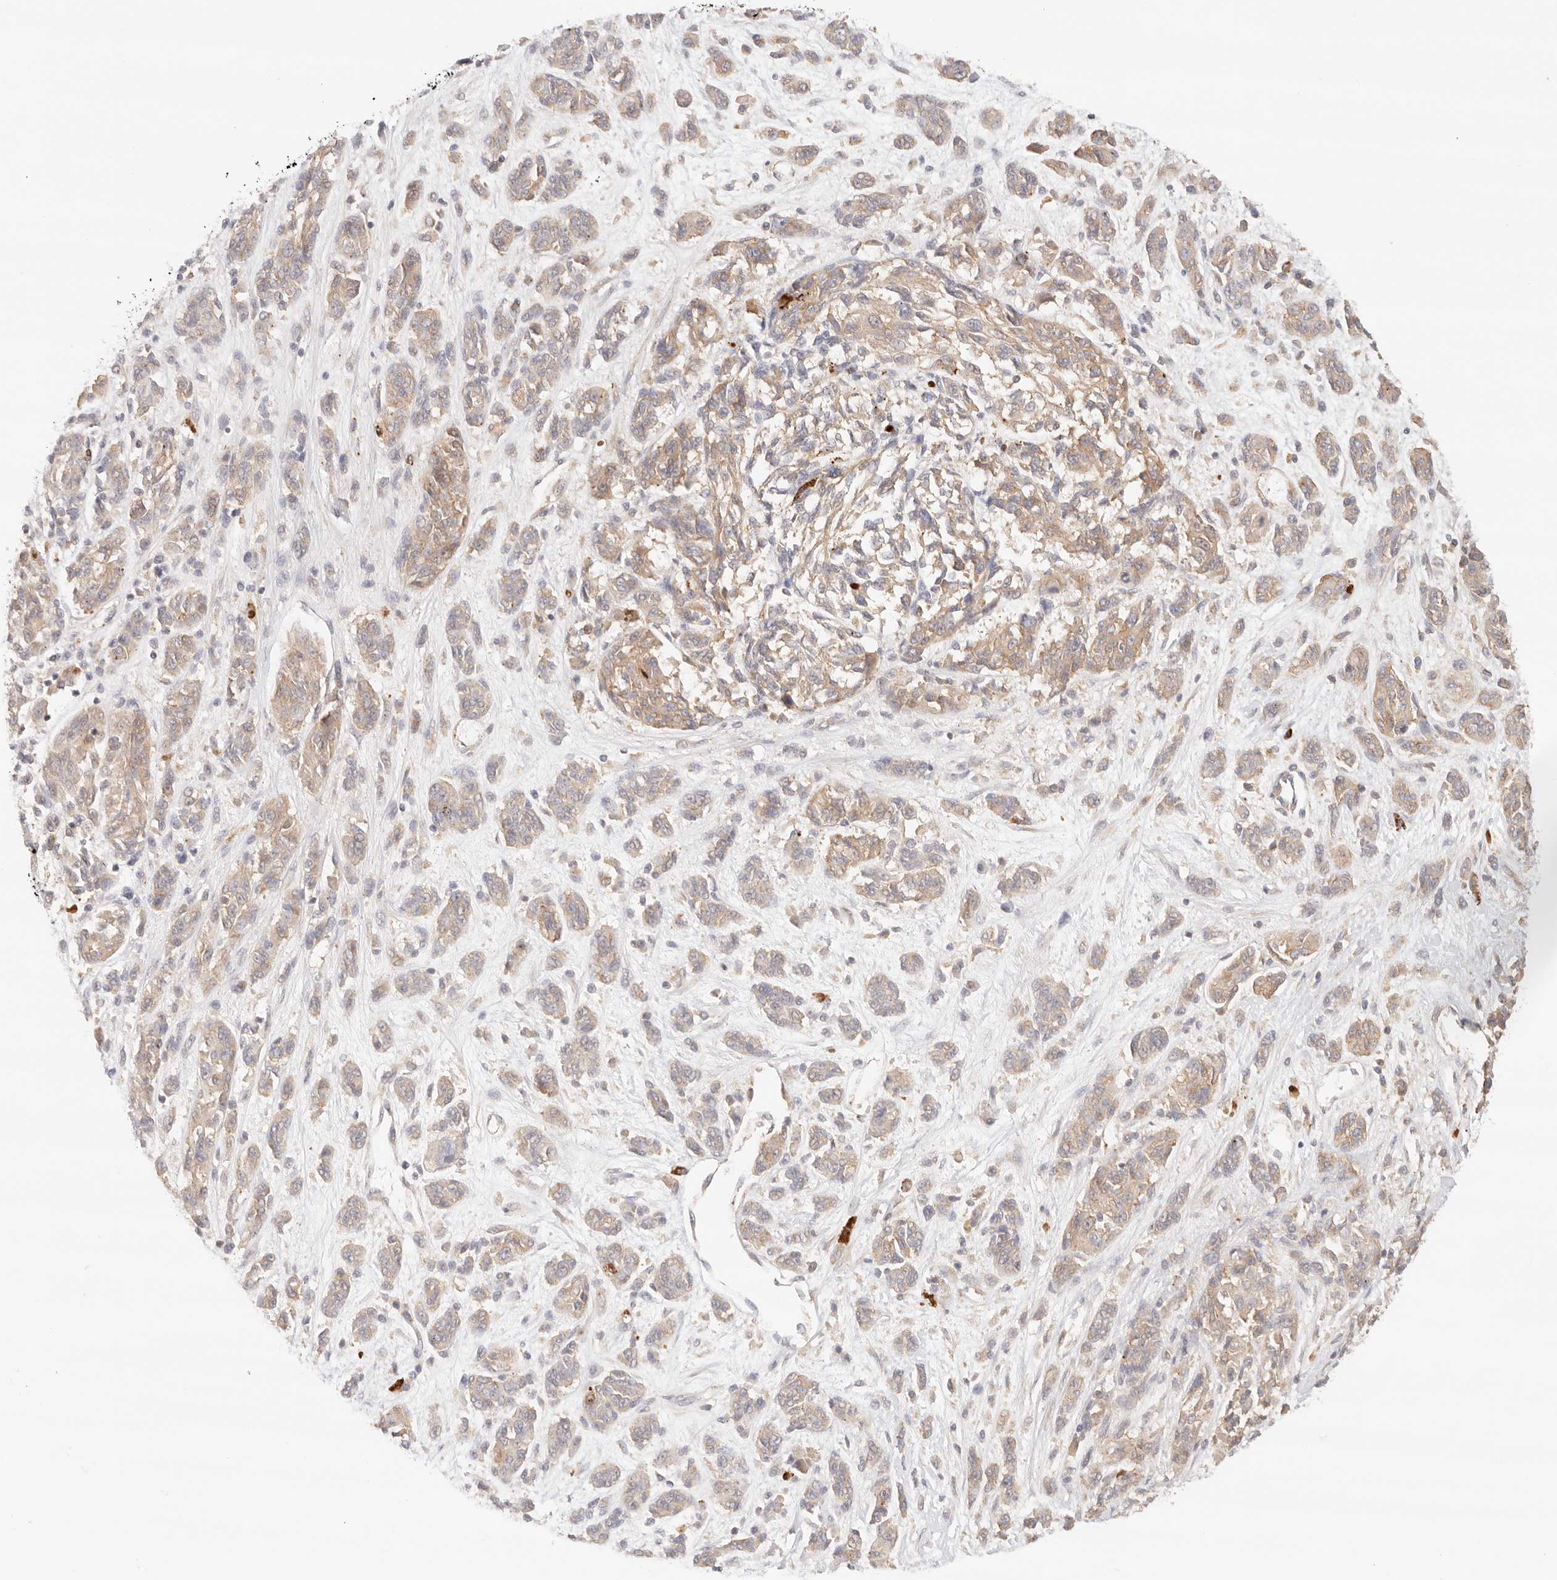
{"staining": {"intensity": "moderate", "quantity": ">75%", "location": "cytoplasmic/membranous"}, "tissue": "melanoma", "cell_type": "Tumor cells", "image_type": "cancer", "snomed": [{"axis": "morphology", "description": "Malignant melanoma, NOS"}, {"axis": "topography", "description": "Skin"}], "caption": "This histopathology image reveals immunohistochemistry staining of human melanoma, with medium moderate cytoplasmic/membranous expression in about >75% of tumor cells.", "gene": "IL1R2", "patient": {"sex": "male", "age": 53}}